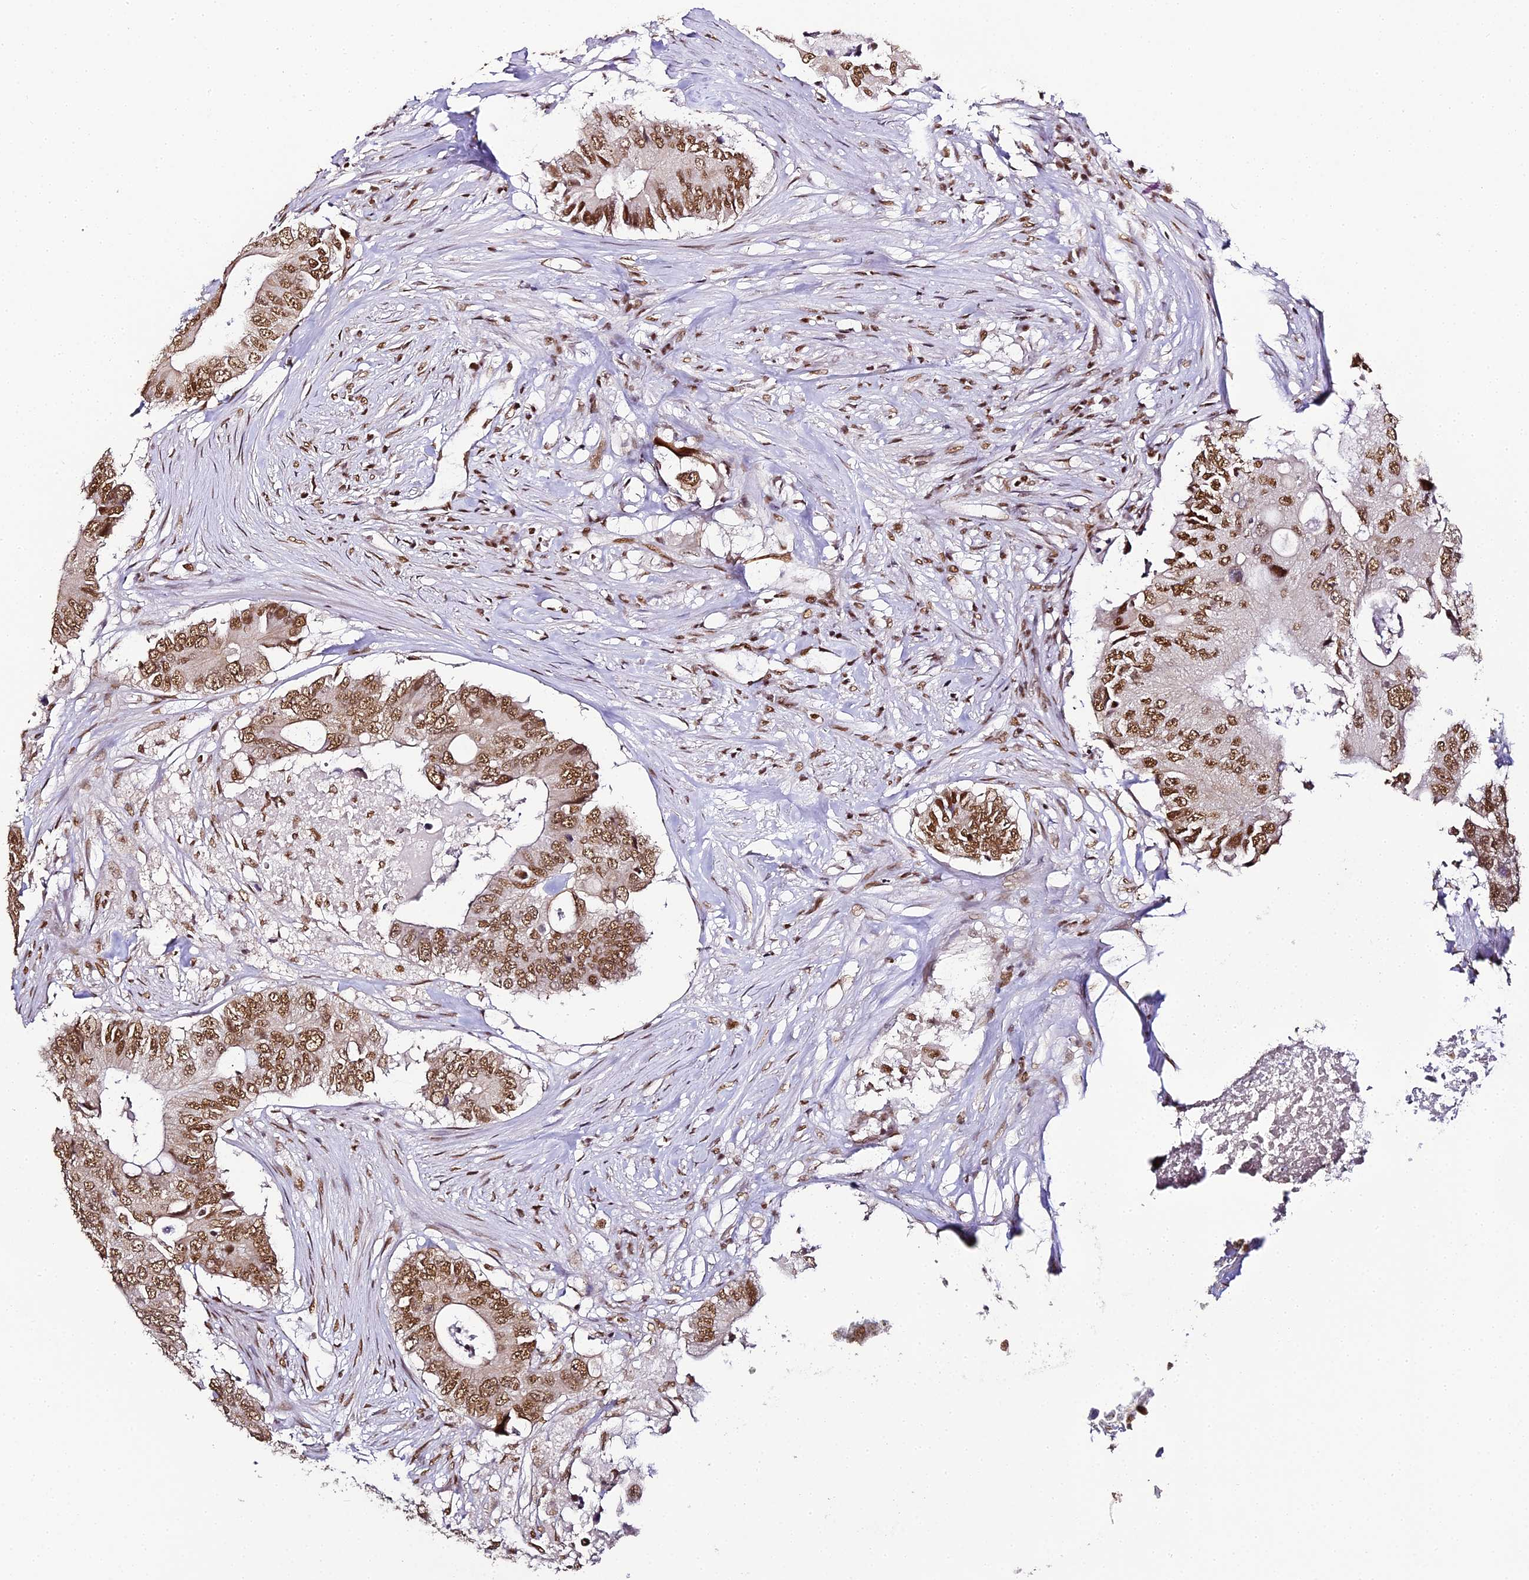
{"staining": {"intensity": "strong", "quantity": ">75%", "location": "nuclear"}, "tissue": "colorectal cancer", "cell_type": "Tumor cells", "image_type": "cancer", "snomed": [{"axis": "morphology", "description": "Adenocarcinoma, NOS"}, {"axis": "topography", "description": "Colon"}], "caption": "Immunohistochemistry (IHC) photomicrograph of neoplastic tissue: colorectal cancer stained using immunohistochemistry exhibits high levels of strong protein expression localized specifically in the nuclear of tumor cells, appearing as a nuclear brown color.", "gene": "HNRNPA1", "patient": {"sex": "male", "age": 71}}